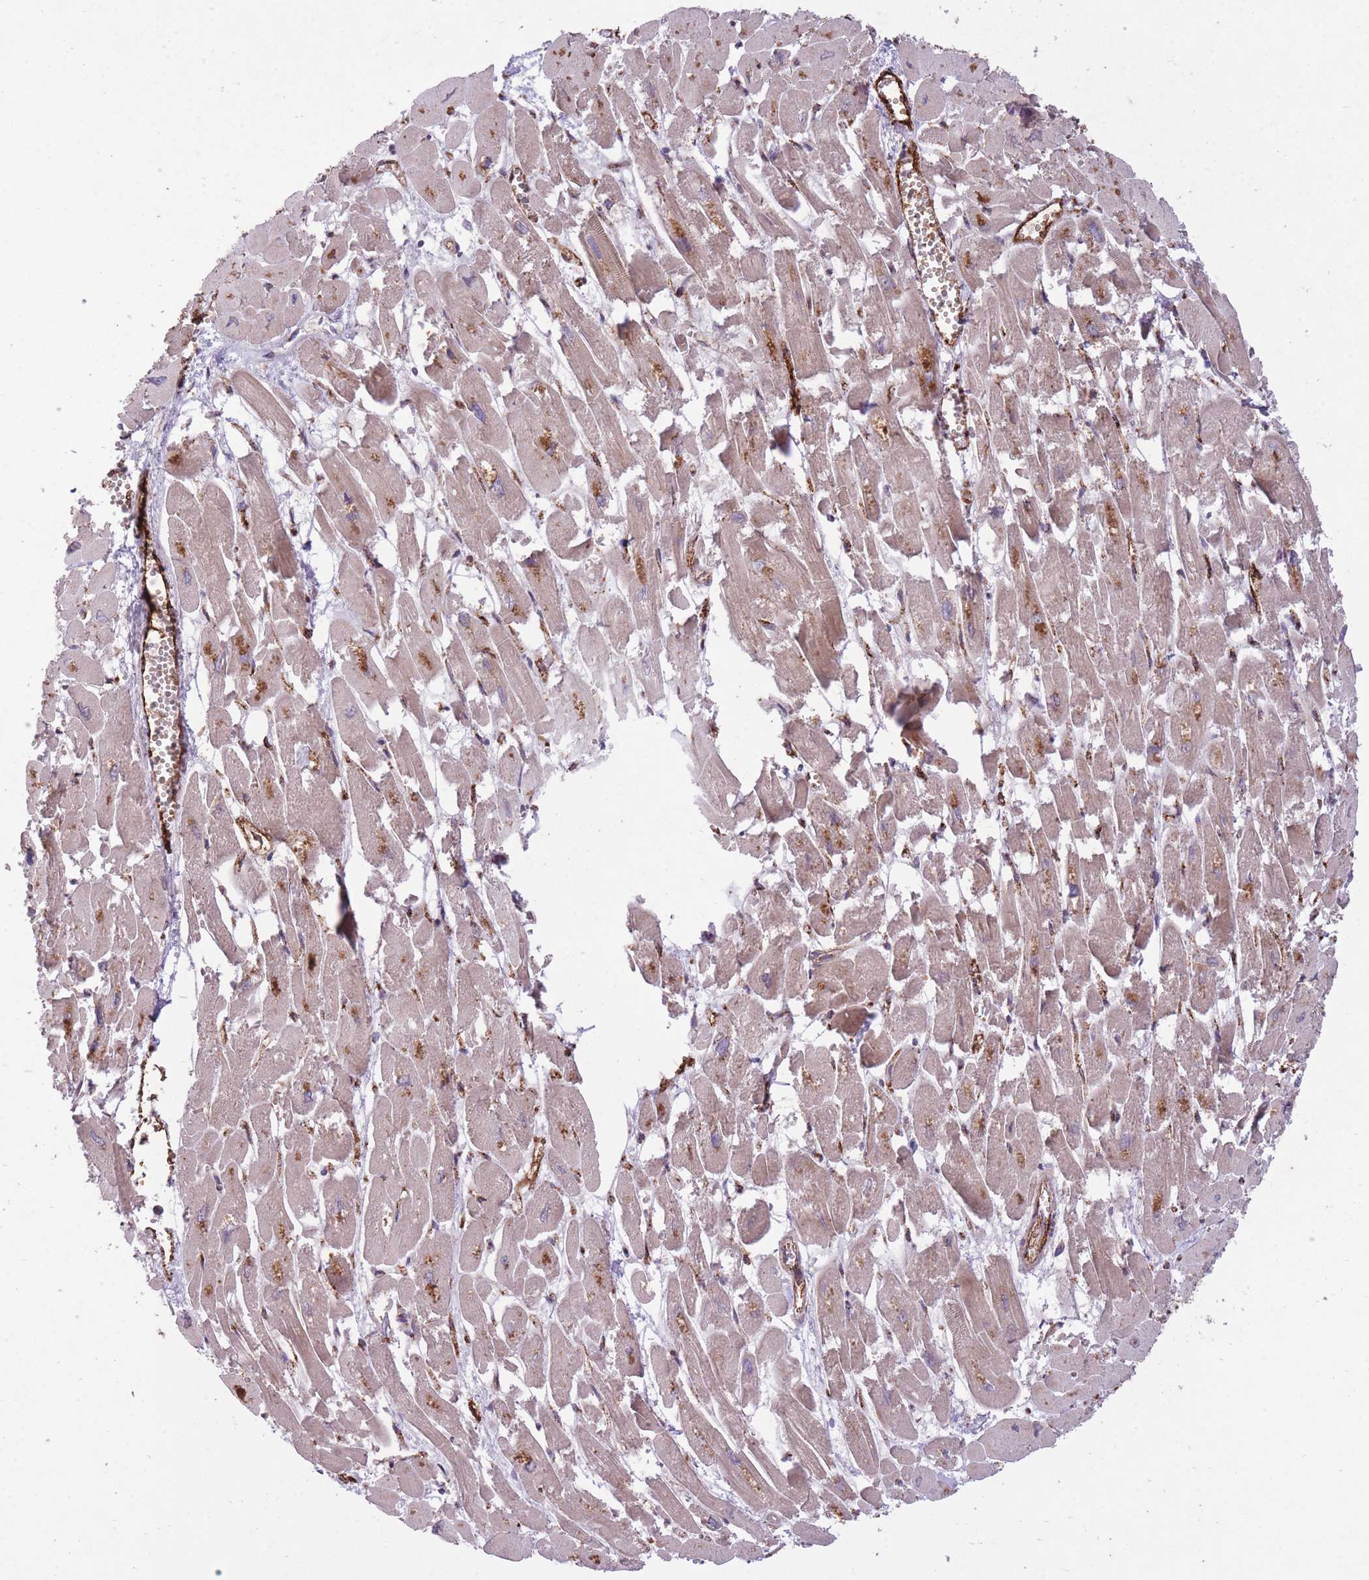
{"staining": {"intensity": "moderate", "quantity": "25%-75%", "location": "cytoplasmic/membranous"}, "tissue": "heart muscle", "cell_type": "Cardiomyocytes", "image_type": "normal", "snomed": [{"axis": "morphology", "description": "Normal tissue, NOS"}, {"axis": "topography", "description": "Heart"}], "caption": "Immunohistochemical staining of benign heart muscle reveals medium levels of moderate cytoplasmic/membranous staining in about 25%-75% of cardiomyocytes. The protein of interest is shown in brown color, while the nuclei are stained blue.", "gene": "CISH", "patient": {"sex": "male", "age": 54}}